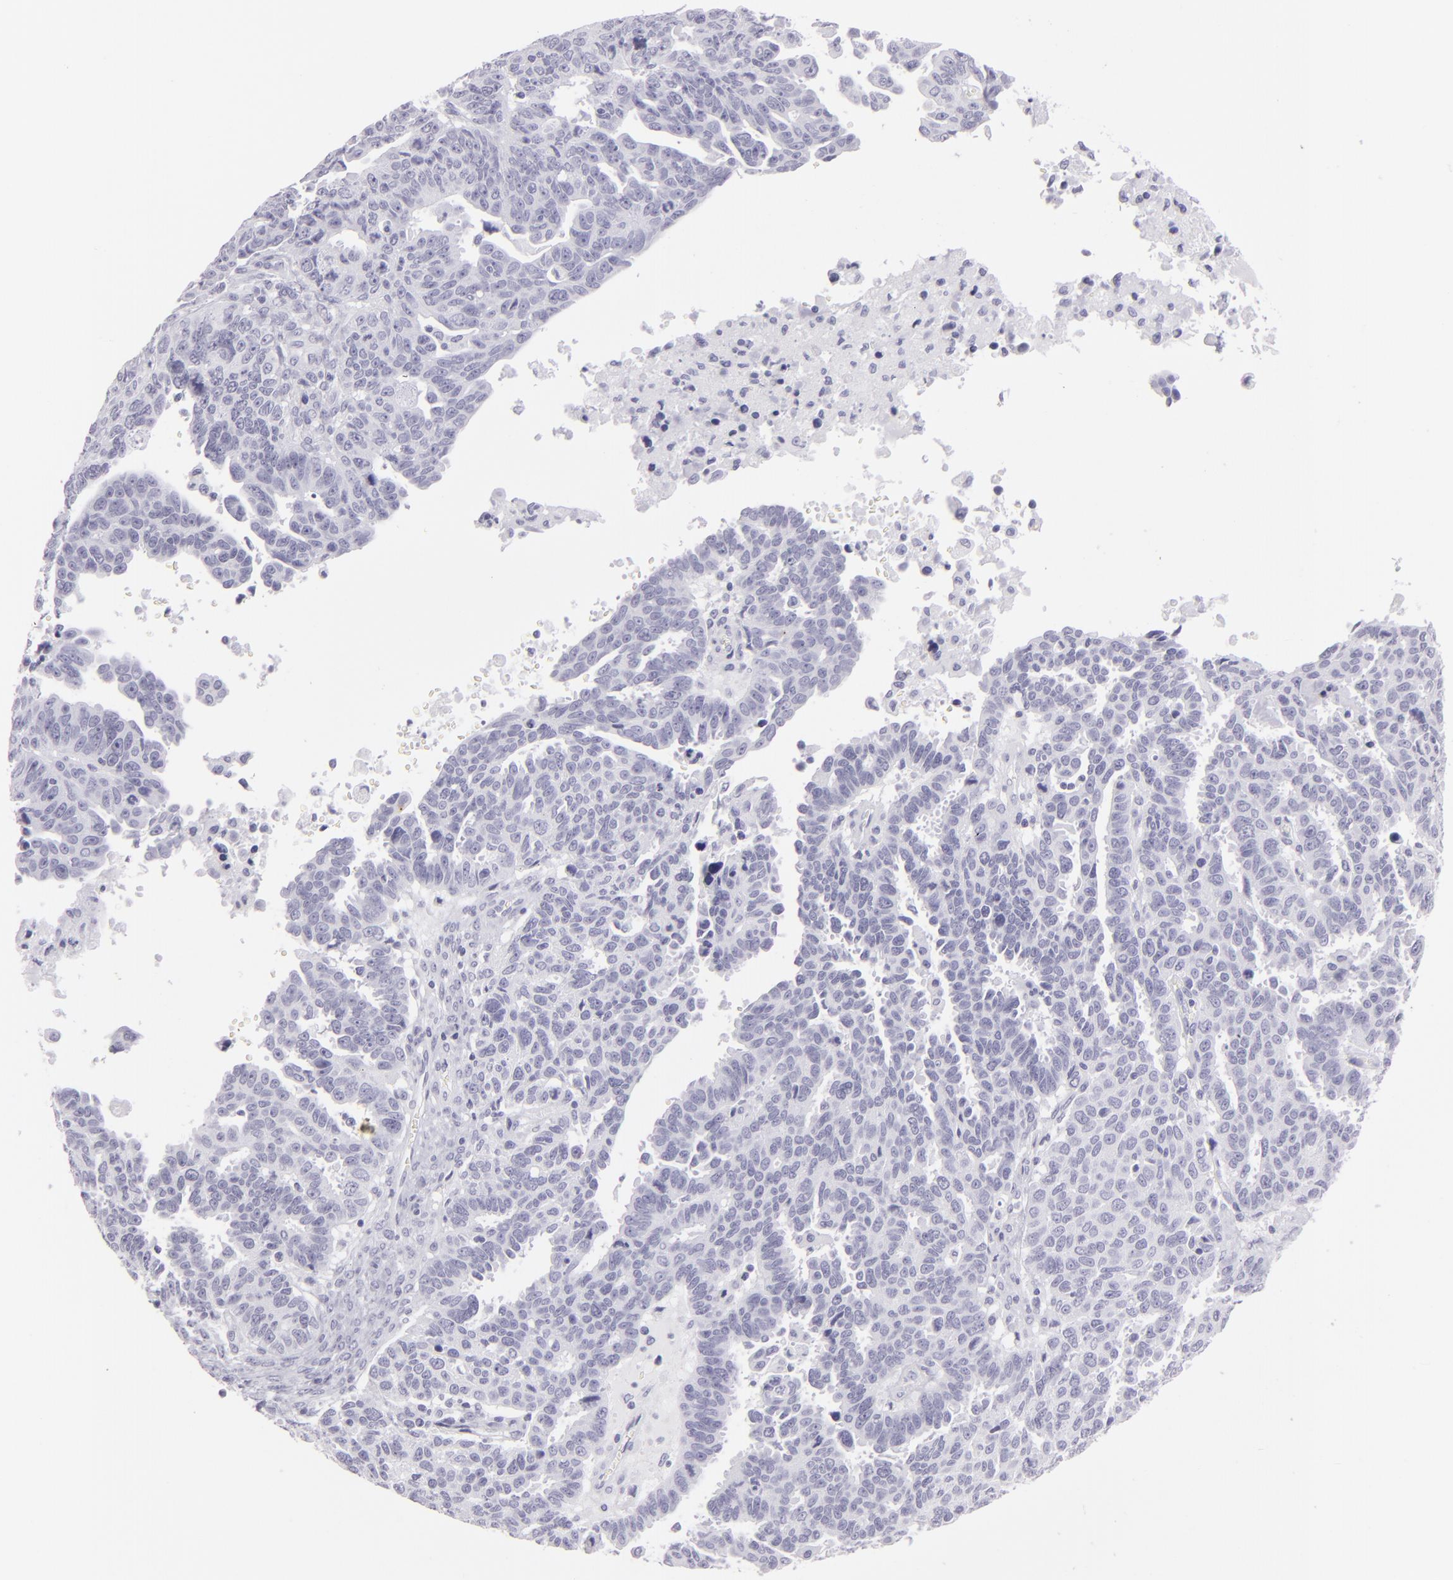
{"staining": {"intensity": "negative", "quantity": "none", "location": "none"}, "tissue": "ovarian cancer", "cell_type": "Tumor cells", "image_type": "cancer", "snomed": [{"axis": "morphology", "description": "Carcinoma, endometroid"}, {"axis": "morphology", "description": "Cystadenocarcinoma, serous, NOS"}, {"axis": "topography", "description": "Ovary"}], "caption": "Tumor cells show no significant staining in ovarian serous cystadenocarcinoma.", "gene": "FLG", "patient": {"sex": "female", "age": 45}}